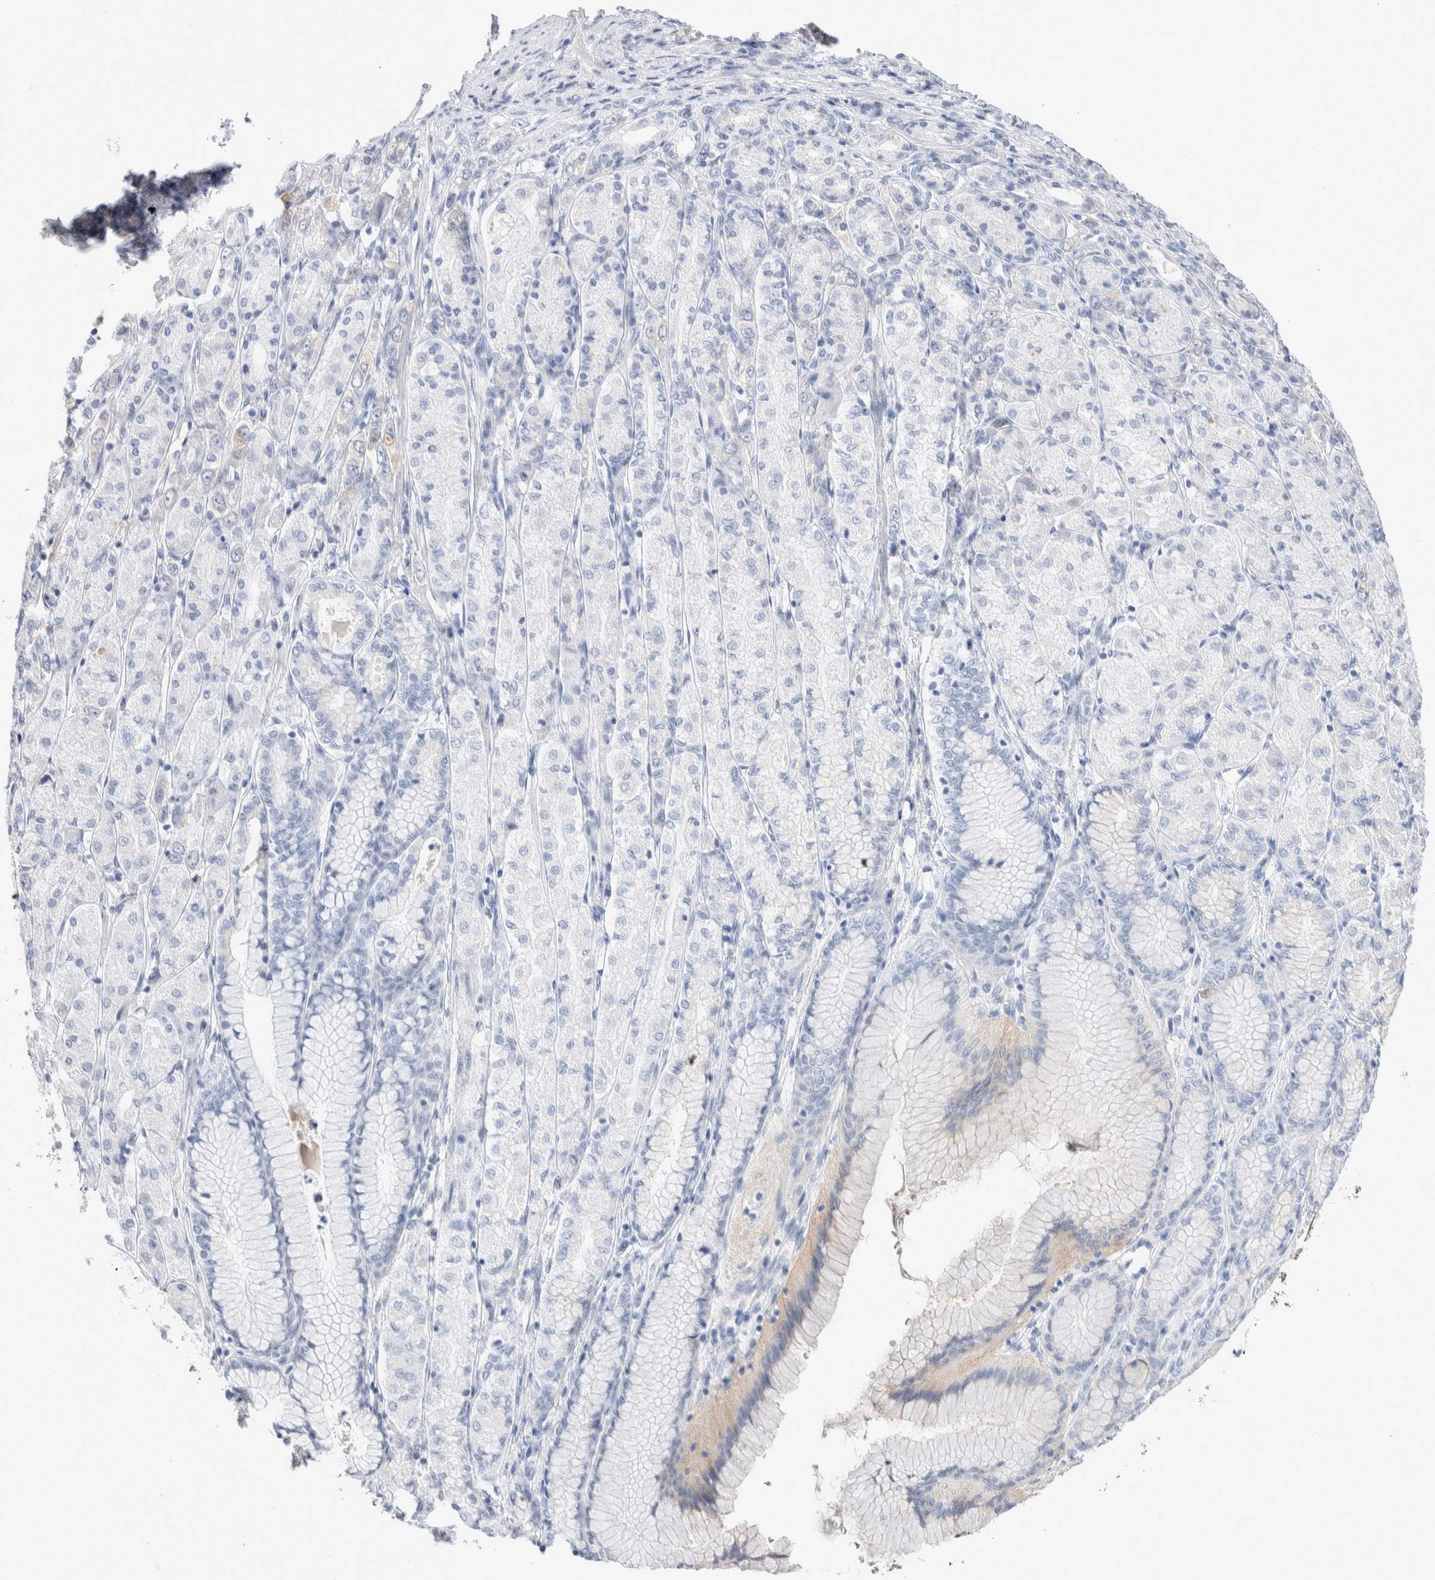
{"staining": {"intensity": "negative", "quantity": "none", "location": "none"}, "tissue": "stomach cancer", "cell_type": "Tumor cells", "image_type": "cancer", "snomed": [{"axis": "morphology", "description": "Adenocarcinoma, NOS"}, {"axis": "topography", "description": "Stomach"}], "caption": "Immunohistochemistry (IHC) histopathology image of neoplastic tissue: human stomach adenocarcinoma stained with DAB shows no significant protein positivity in tumor cells.", "gene": "GDA", "patient": {"sex": "female", "age": 65}}